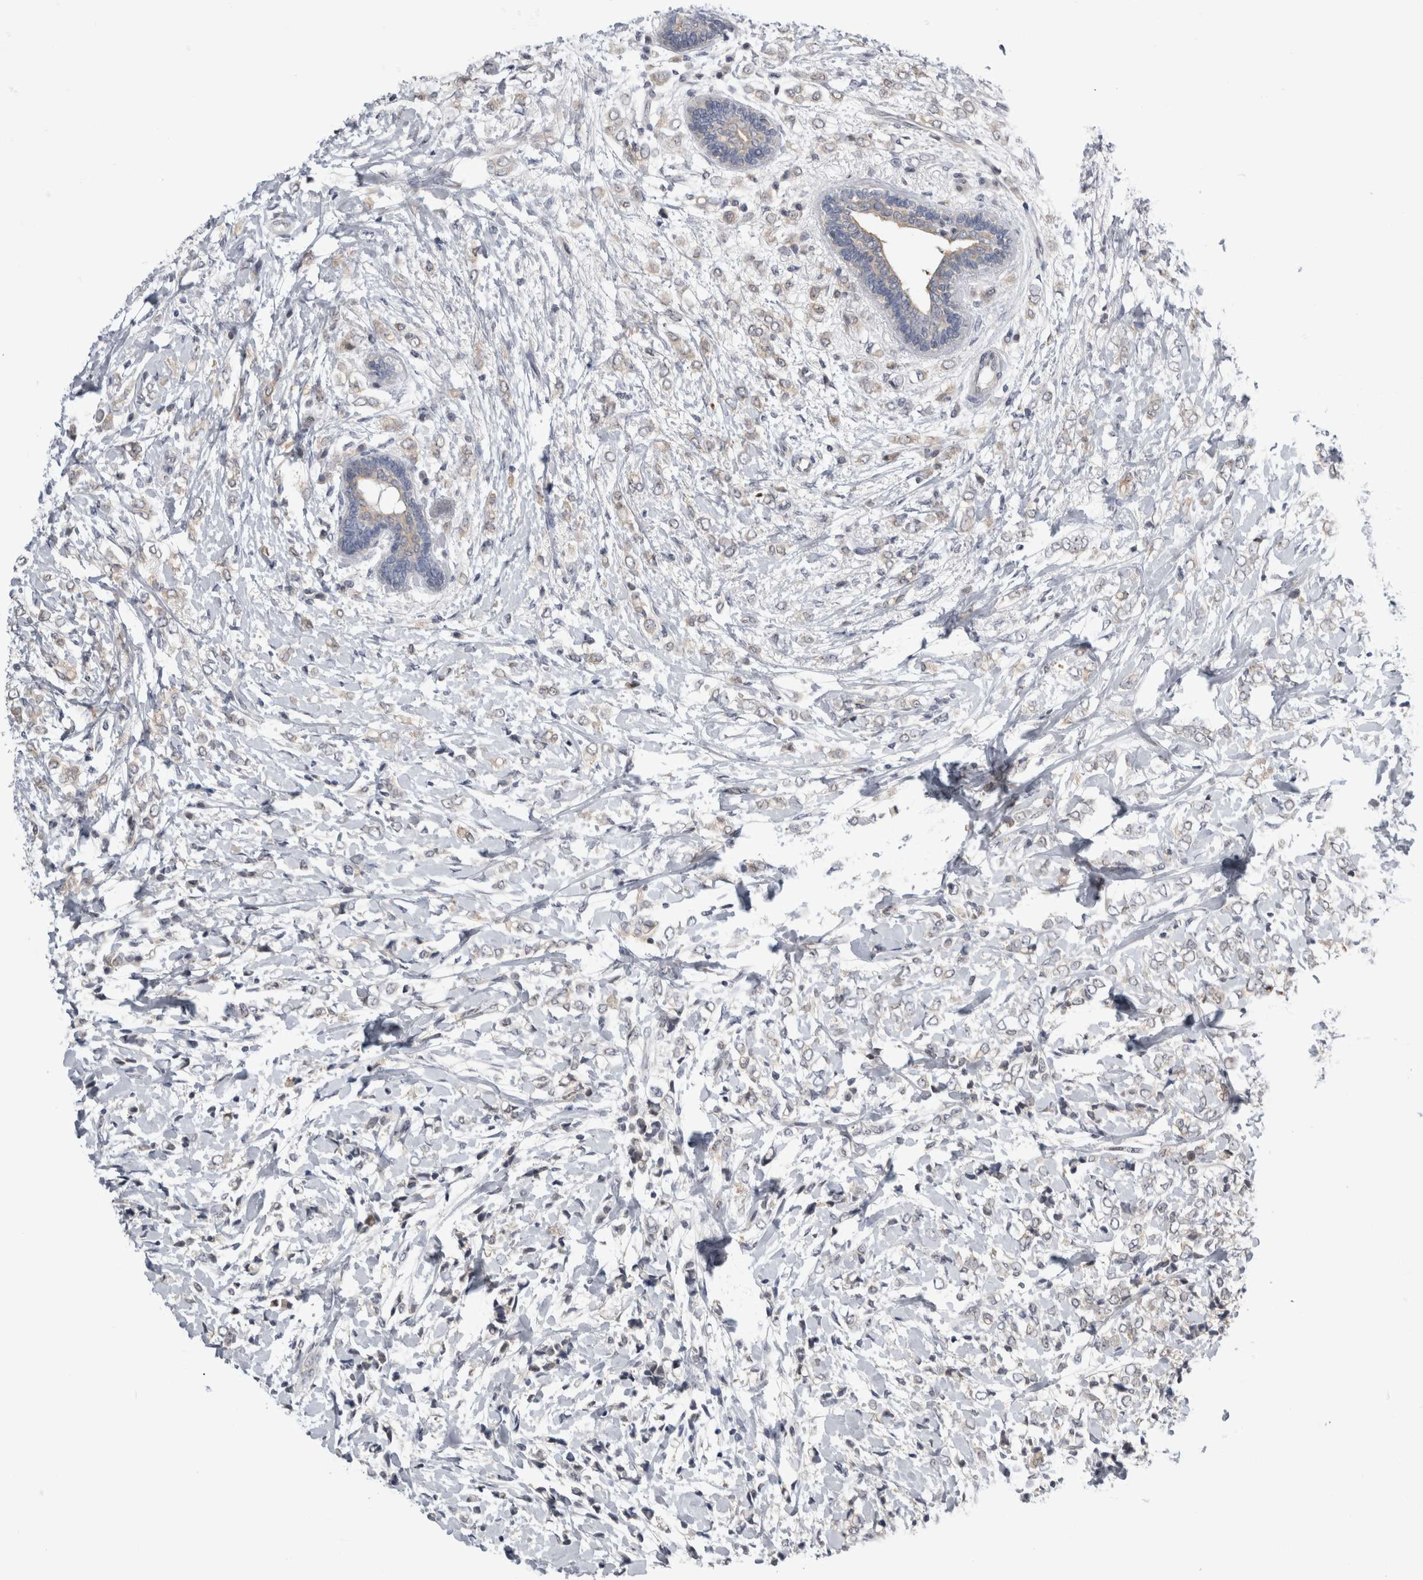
{"staining": {"intensity": "negative", "quantity": "none", "location": "none"}, "tissue": "breast cancer", "cell_type": "Tumor cells", "image_type": "cancer", "snomed": [{"axis": "morphology", "description": "Normal tissue, NOS"}, {"axis": "morphology", "description": "Lobular carcinoma"}, {"axis": "topography", "description": "Breast"}], "caption": "Photomicrograph shows no significant protein expression in tumor cells of breast cancer (lobular carcinoma).", "gene": "PSMB2", "patient": {"sex": "female", "age": 47}}